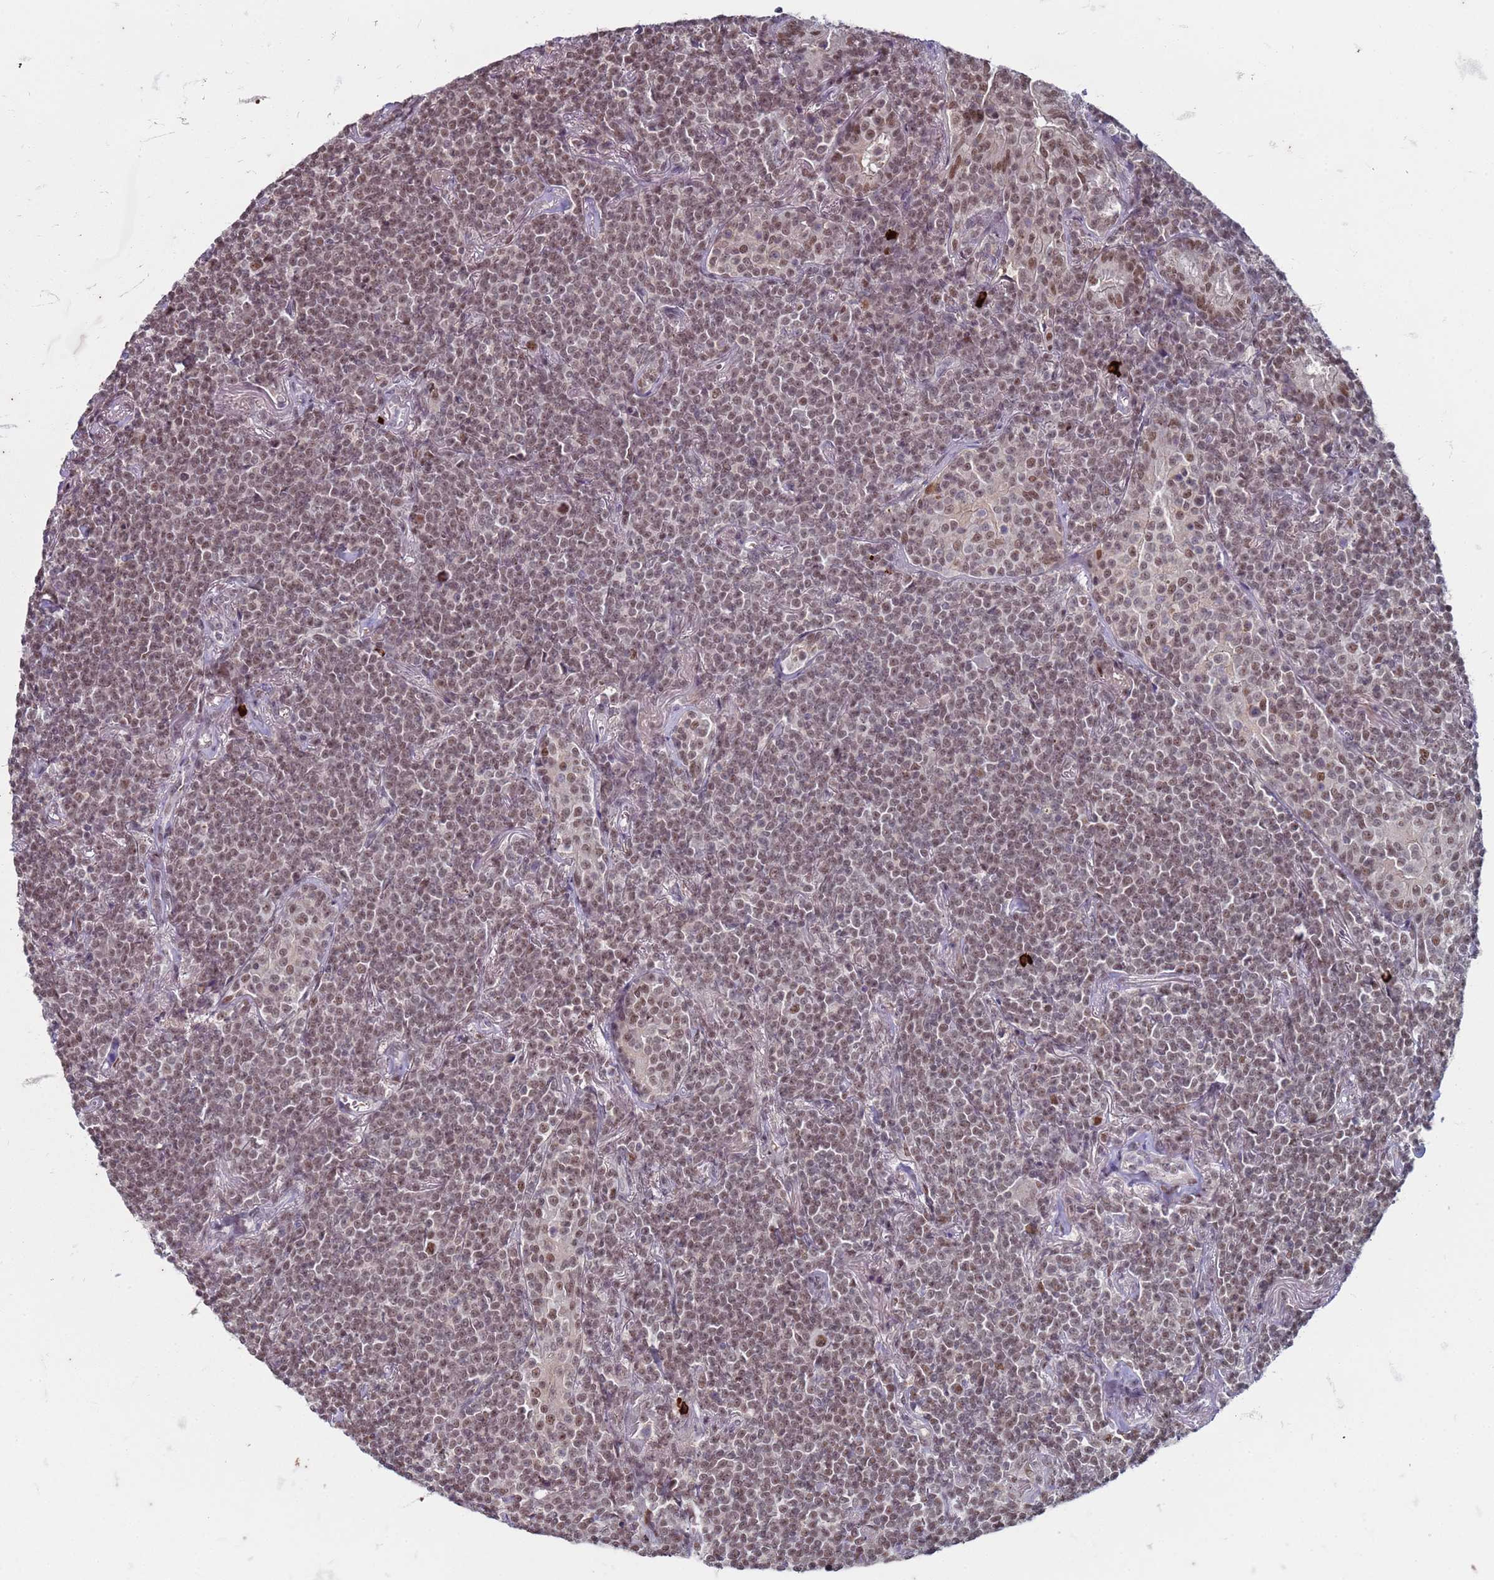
{"staining": {"intensity": "moderate", "quantity": ">75%", "location": "nuclear"}, "tissue": "lymphoma", "cell_type": "Tumor cells", "image_type": "cancer", "snomed": [{"axis": "morphology", "description": "Malignant lymphoma, non-Hodgkin's type, Low grade"}, {"axis": "topography", "description": "Lung"}], "caption": "Immunohistochemical staining of low-grade malignant lymphoma, non-Hodgkin's type demonstrates moderate nuclear protein expression in about >75% of tumor cells.", "gene": "TRMT6", "patient": {"sex": "female", "age": 71}}